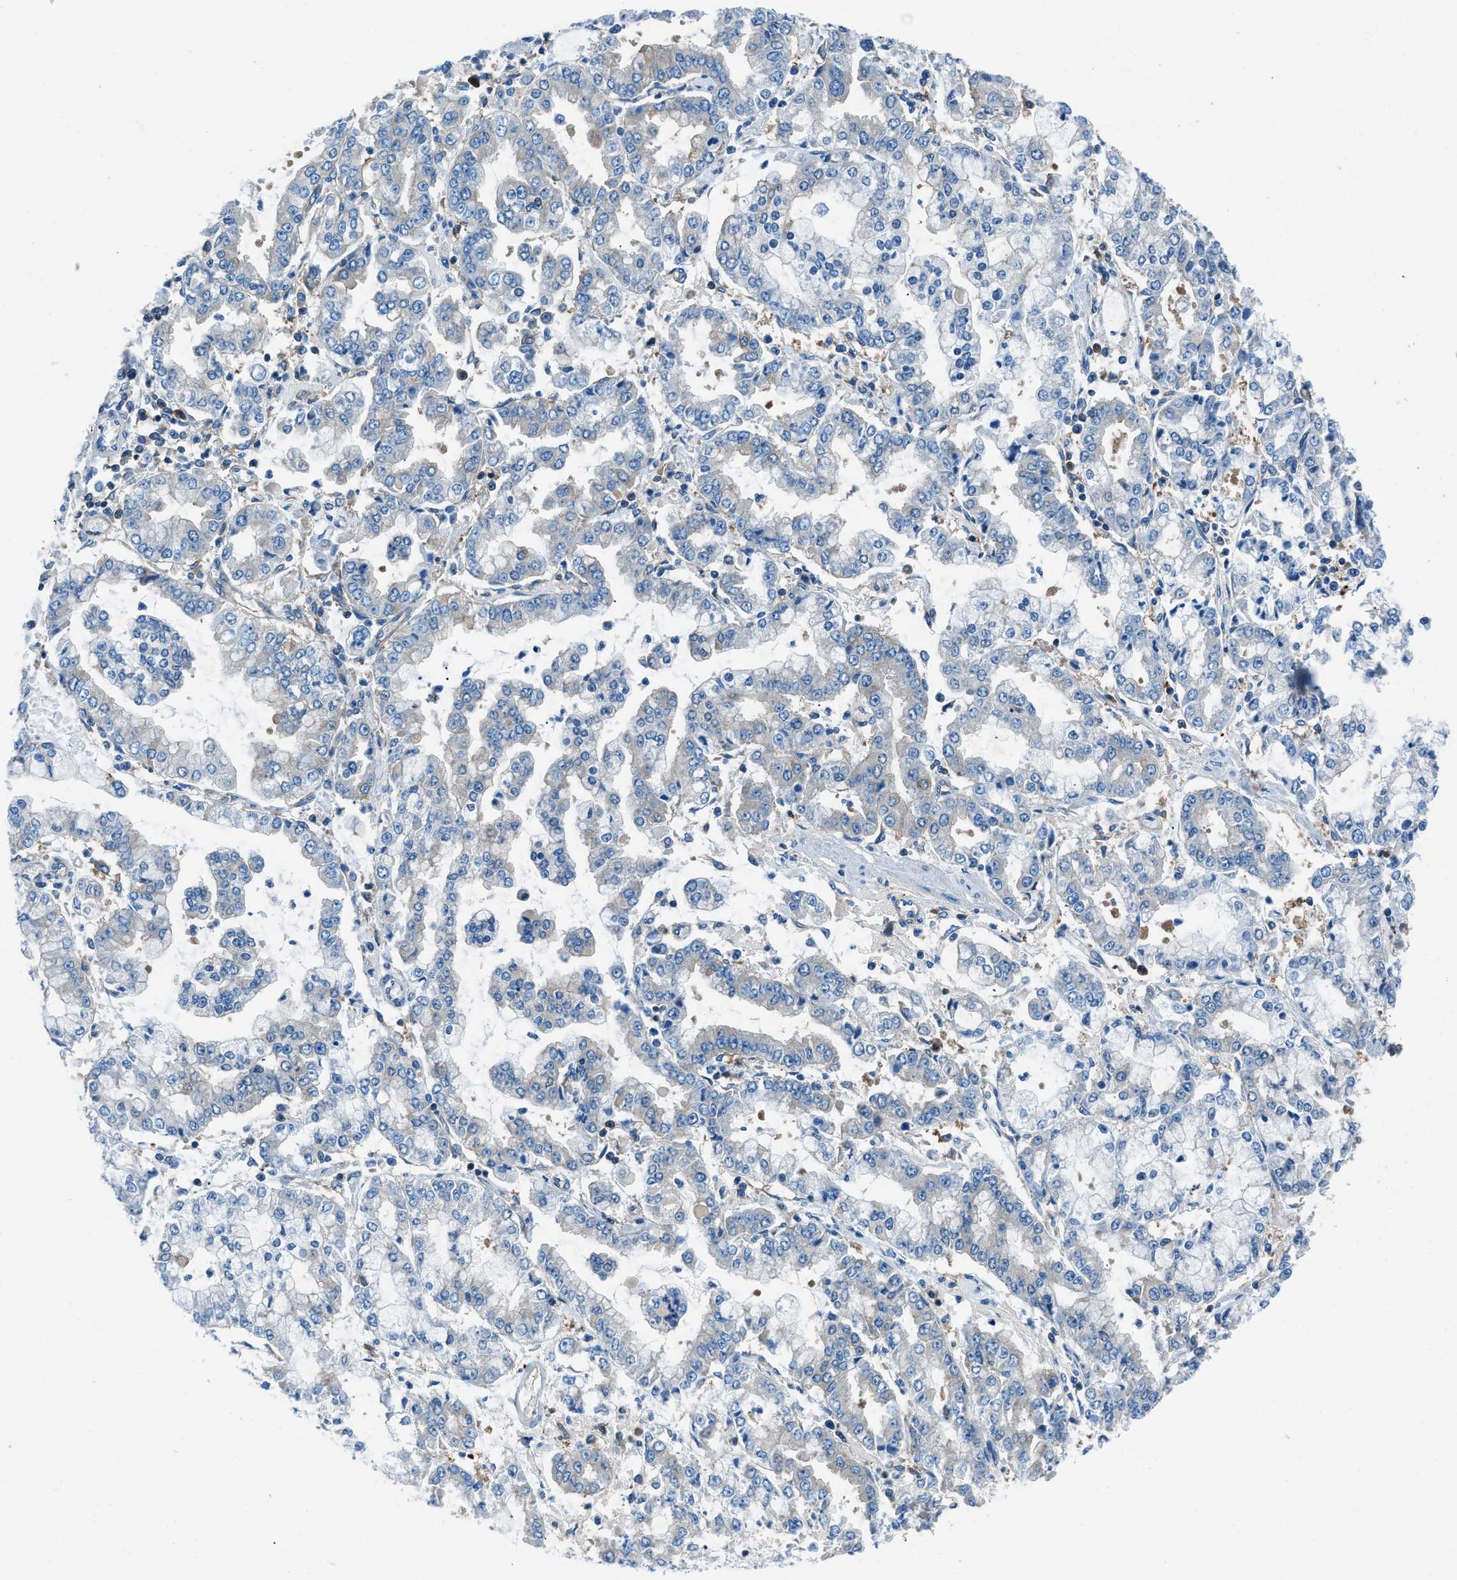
{"staining": {"intensity": "negative", "quantity": "none", "location": "none"}, "tissue": "stomach cancer", "cell_type": "Tumor cells", "image_type": "cancer", "snomed": [{"axis": "morphology", "description": "Adenocarcinoma, NOS"}, {"axis": "topography", "description": "Stomach"}], "caption": "This is an immunohistochemistry (IHC) histopathology image of human stomach cancer (adenocarcinoma). There is no staining in tumor cells.", "gene": "SARS1", "patient": {"sex": "male", "age": 76}}